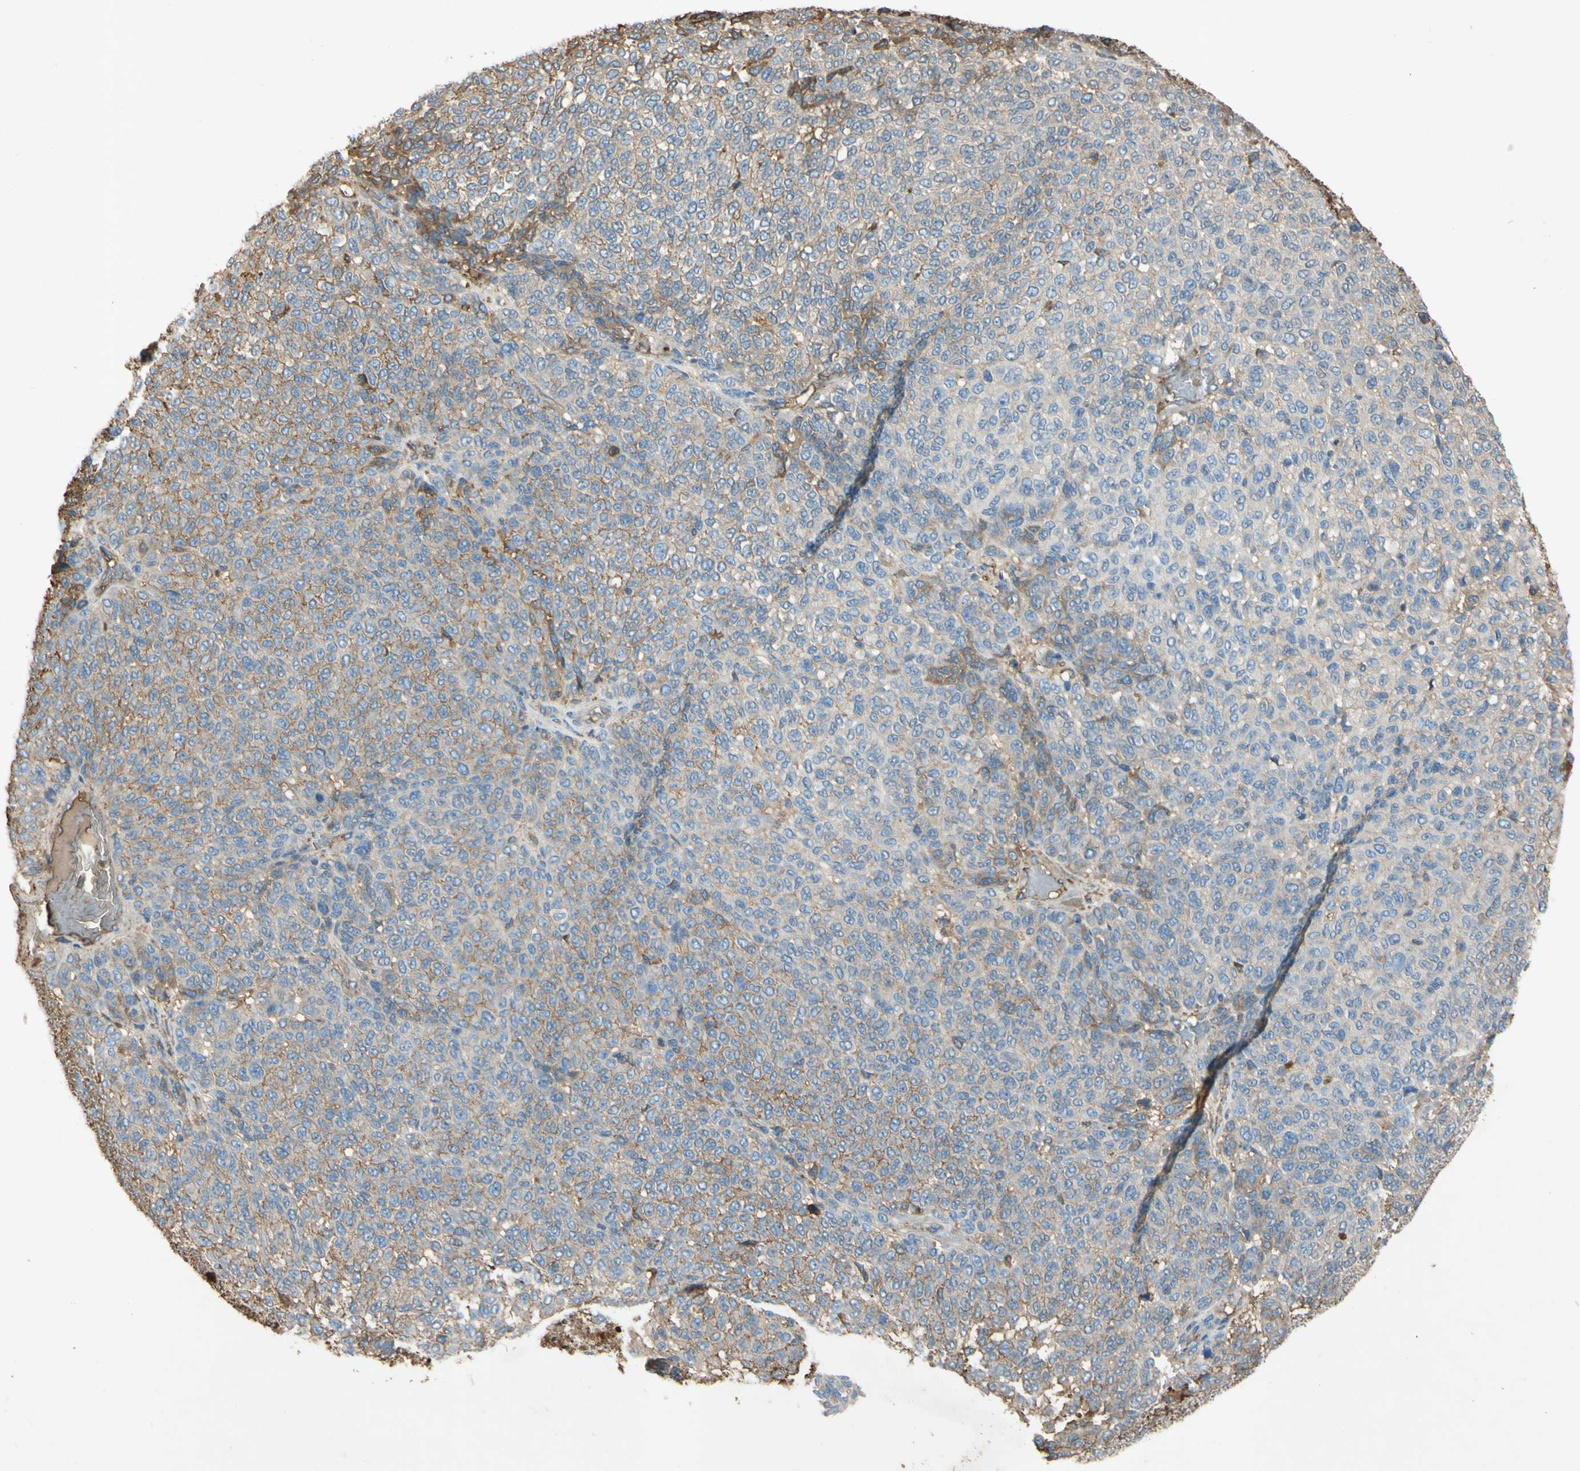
{"staining": {"intensity": "weak", "quantity": ">75%", "location": "cytoplasmic/membranous"}, "tissue": "melanoma", "cell_type": "Tumor cells", "image_type": "cancer", "snomed": [{"axis": "morphology", "description": "Malignant melanoma, NOS"}, {"axis": "topography", "description": "Skin"}], "caption": "IHC staining of melanoma, which reveals low levels of weak cytoplasmic/membranous expression in approximately >75% of tumor cells indicating weak cytoplasmic/membranous protein staining. The staining was performed using DAB (brown) for protein detection and nuclei were counterstained in hematoxylin (blue).", "gene": "TIMP2", "patient": {"sex": "male", "age": 59}}